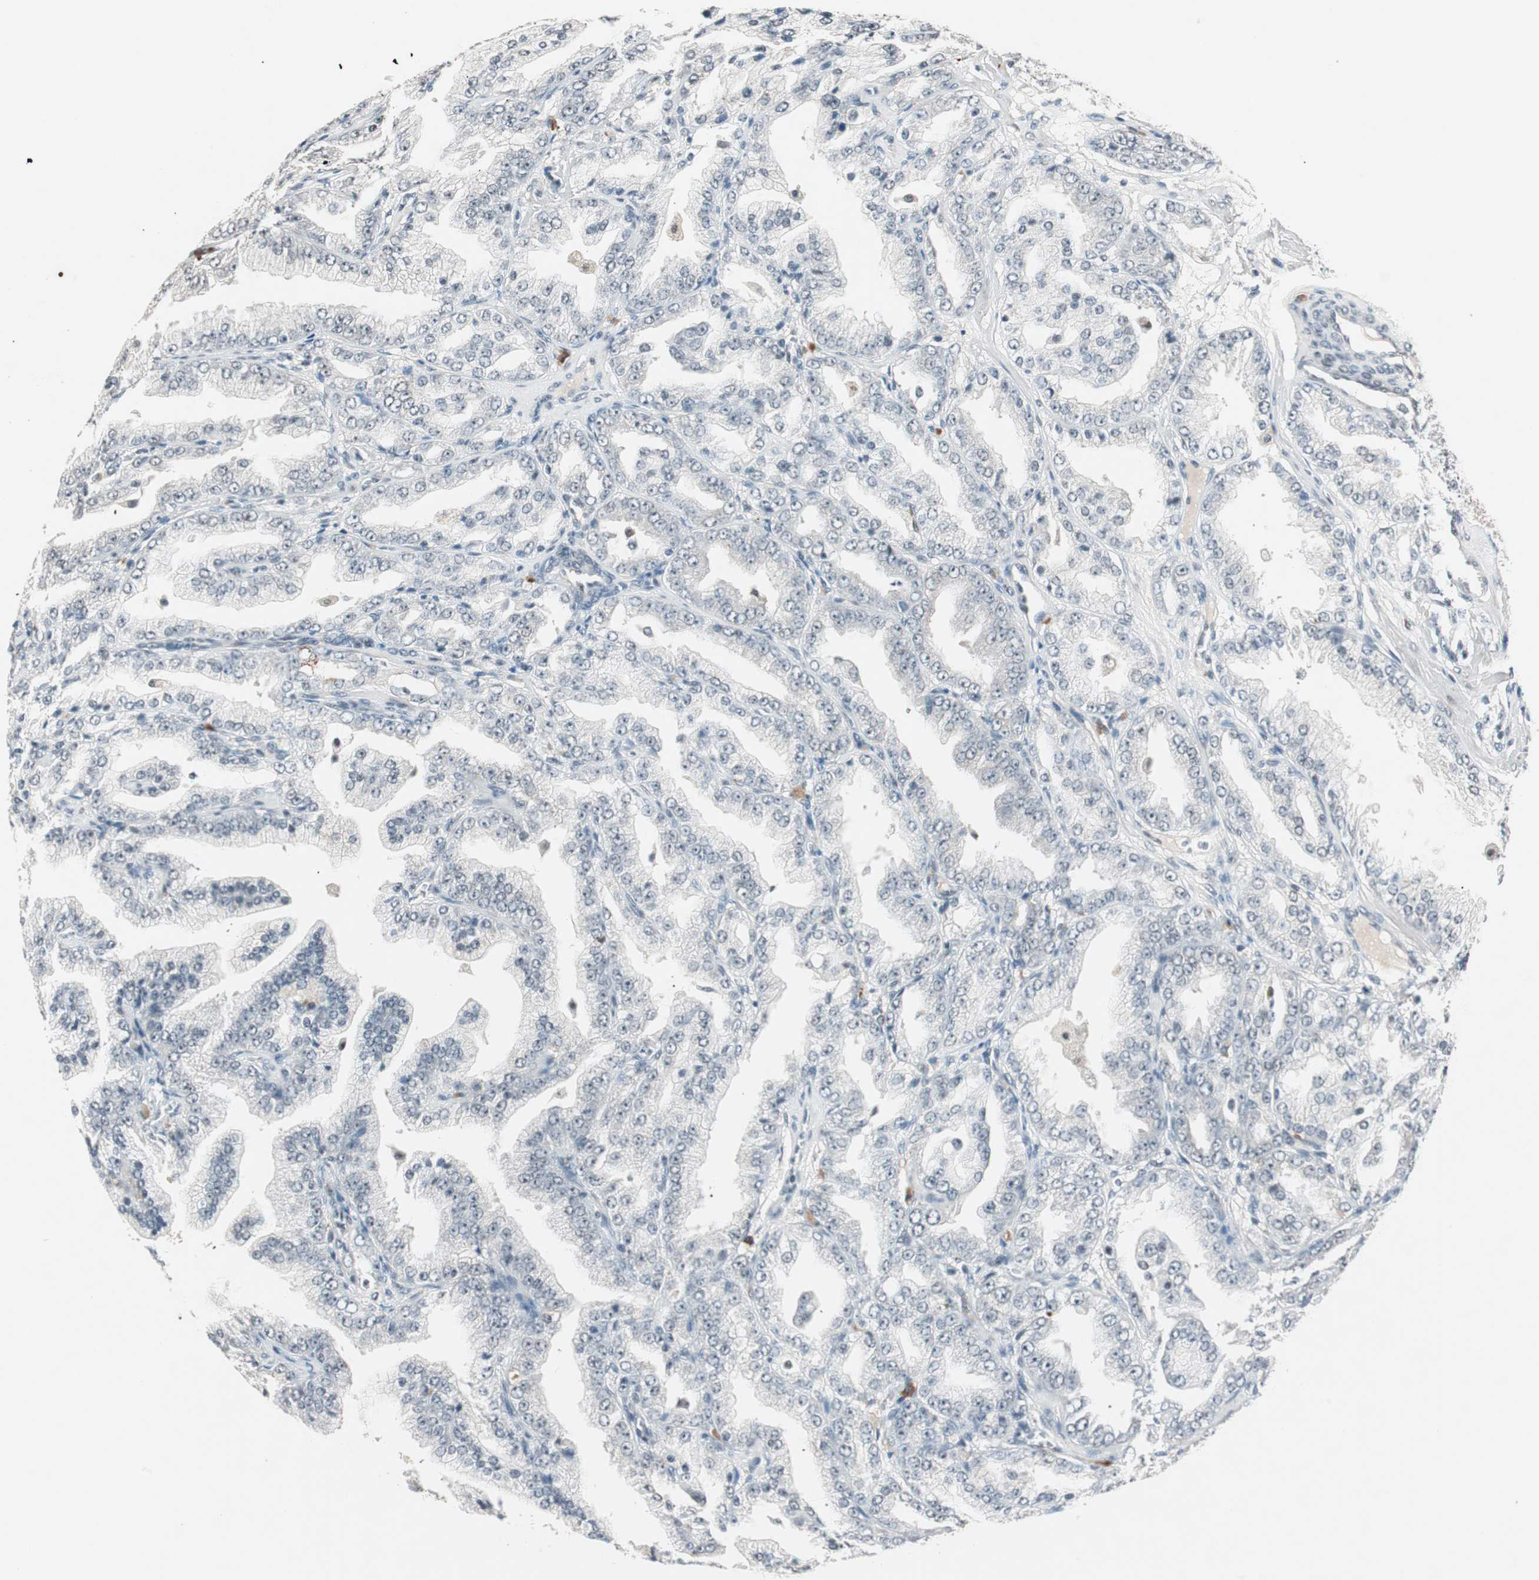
{"staining": {"intensity": "negative", "quantity": "none", "location": "none"}, "tissue": "prostate cancer", "cell_type": "Tumor cells", "image_type": "cancer", "snomed": [{"axis": "morphology", "description": "Adenocarcinoma, High grade"}, {"axis": "topography", "description": "Prostate"}], "caption": "DAB immunohistochemical staining of human prostate cancer displays no significant staining in tumor cells. (DAB IHC with hematoxylin counter stain).", "gene": "NFRKB", "patient": {"sex": "male", "age": 61}}